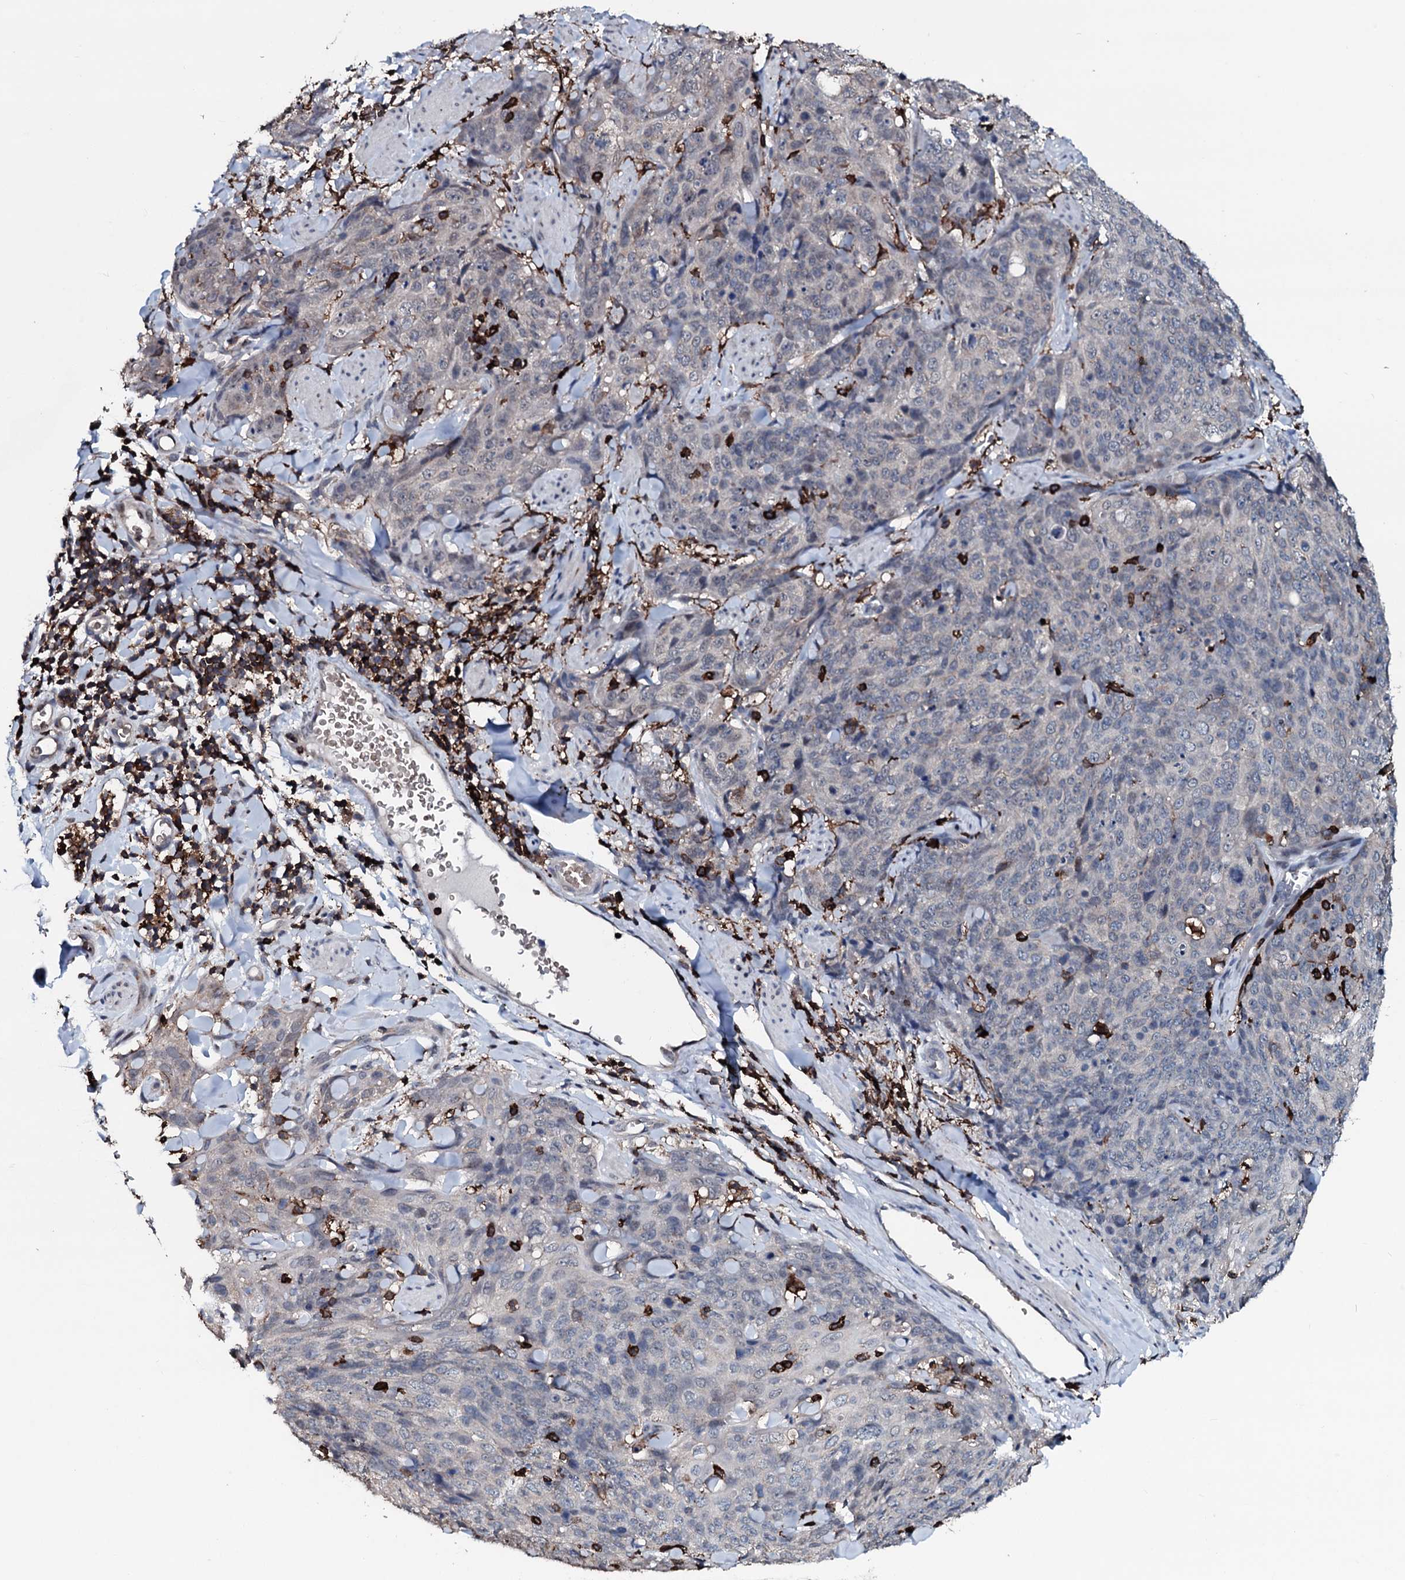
{"staining": {"intensity": "negative", "quantity": "none", "location": "none"}, "tissue": "skin cancer", "cell_type": "Tumor cells", "image_type": "cancer", "snomed": [{"axis": "morphology", "description": "Squamous cell carcinoma, NOS"}, {"axis": "topography", "description": "Skin"}, {"axis": "topography", "description": "Vulva"}], "caption": "Tumor cells are negative for protein expression in human skin cancer.", "gene": "OGFOD2", "patient": {"sex": "female", "age": 85}}